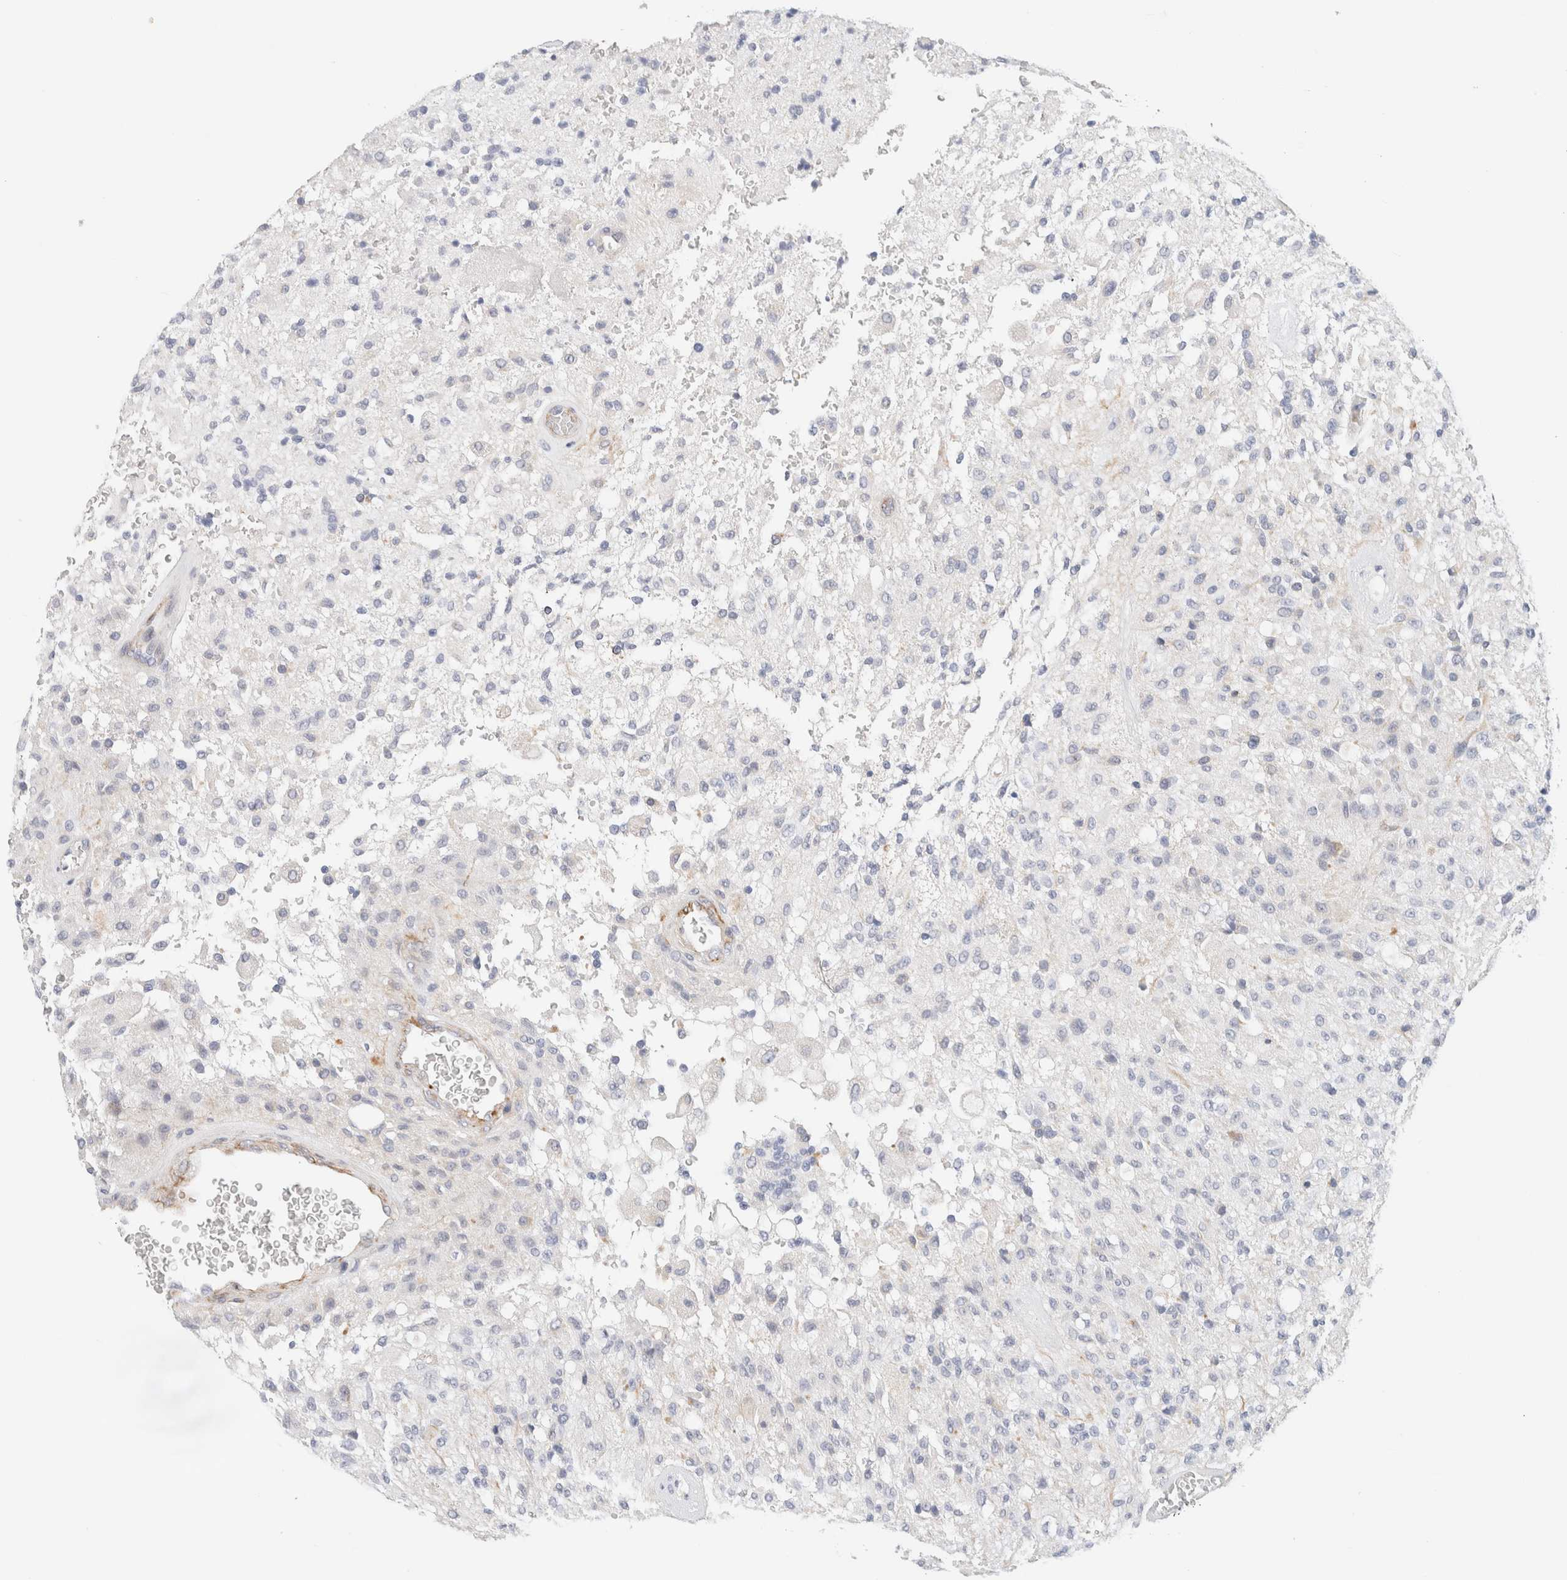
{"staining": {"intensity": "negative", "quantity": "none", "location": "none"}, "tissue": "glioma", "cell_type": "Tumor cells", "image_type": "cancer", "snomed": [{"axis": "morphology", "description": "Normal tissue, NOS"}, {"axis": "morphology", "description": "Glioma, malignant, High grade"}, {"axis": "topography", "description": "Cerebral cortex"}], "caption": "An immunohistochemistry histopathology image of malignant glioma (high-grade) is shown. There is no staining in tumor cells of malignant glioma (high-grade).", "gene": "SLC25A48", "patient": {"sex": "male", "age": 77}}